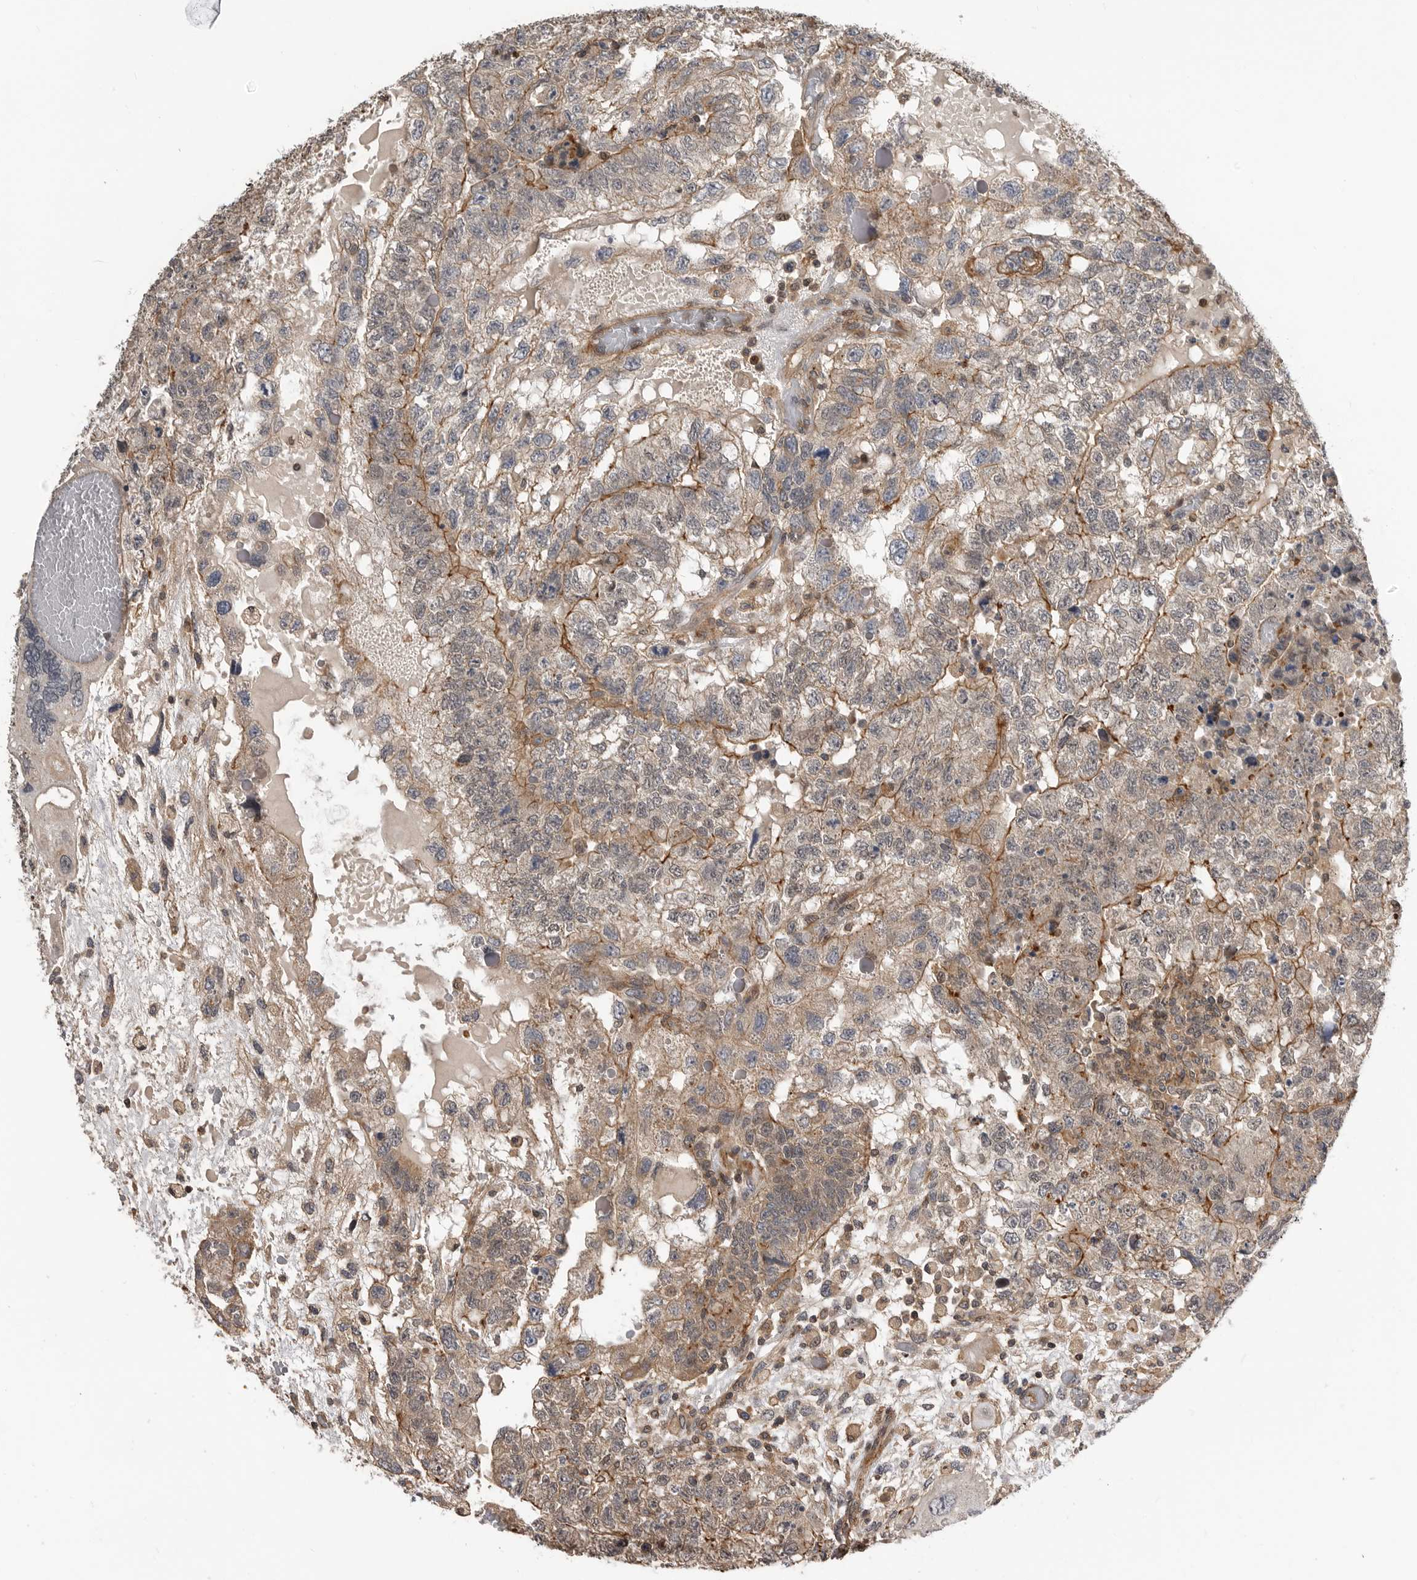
{"staining": {"intensity": "moderate", "quantity": "<25%", "location": "cytoplasmic/membranous"}, "tissue": "testis cancer", "cell_type": "Tumor cells", "image_type": "cancer", "snomed": [{"axis": "morphology", "description": "Carcinoma, Embryonal, NOS"}, {"axis": "topography", "description": "Testis"}], "caption": "This micrograph demonstrates immunohistochemistry staining of testis cancer (embryonal carcinoma), with low moderate cytoplasmic/membranous expression in about <25% of tumor cells.", "gene": "TRIM56", "patient": {"sex": "male", "age": 36}}